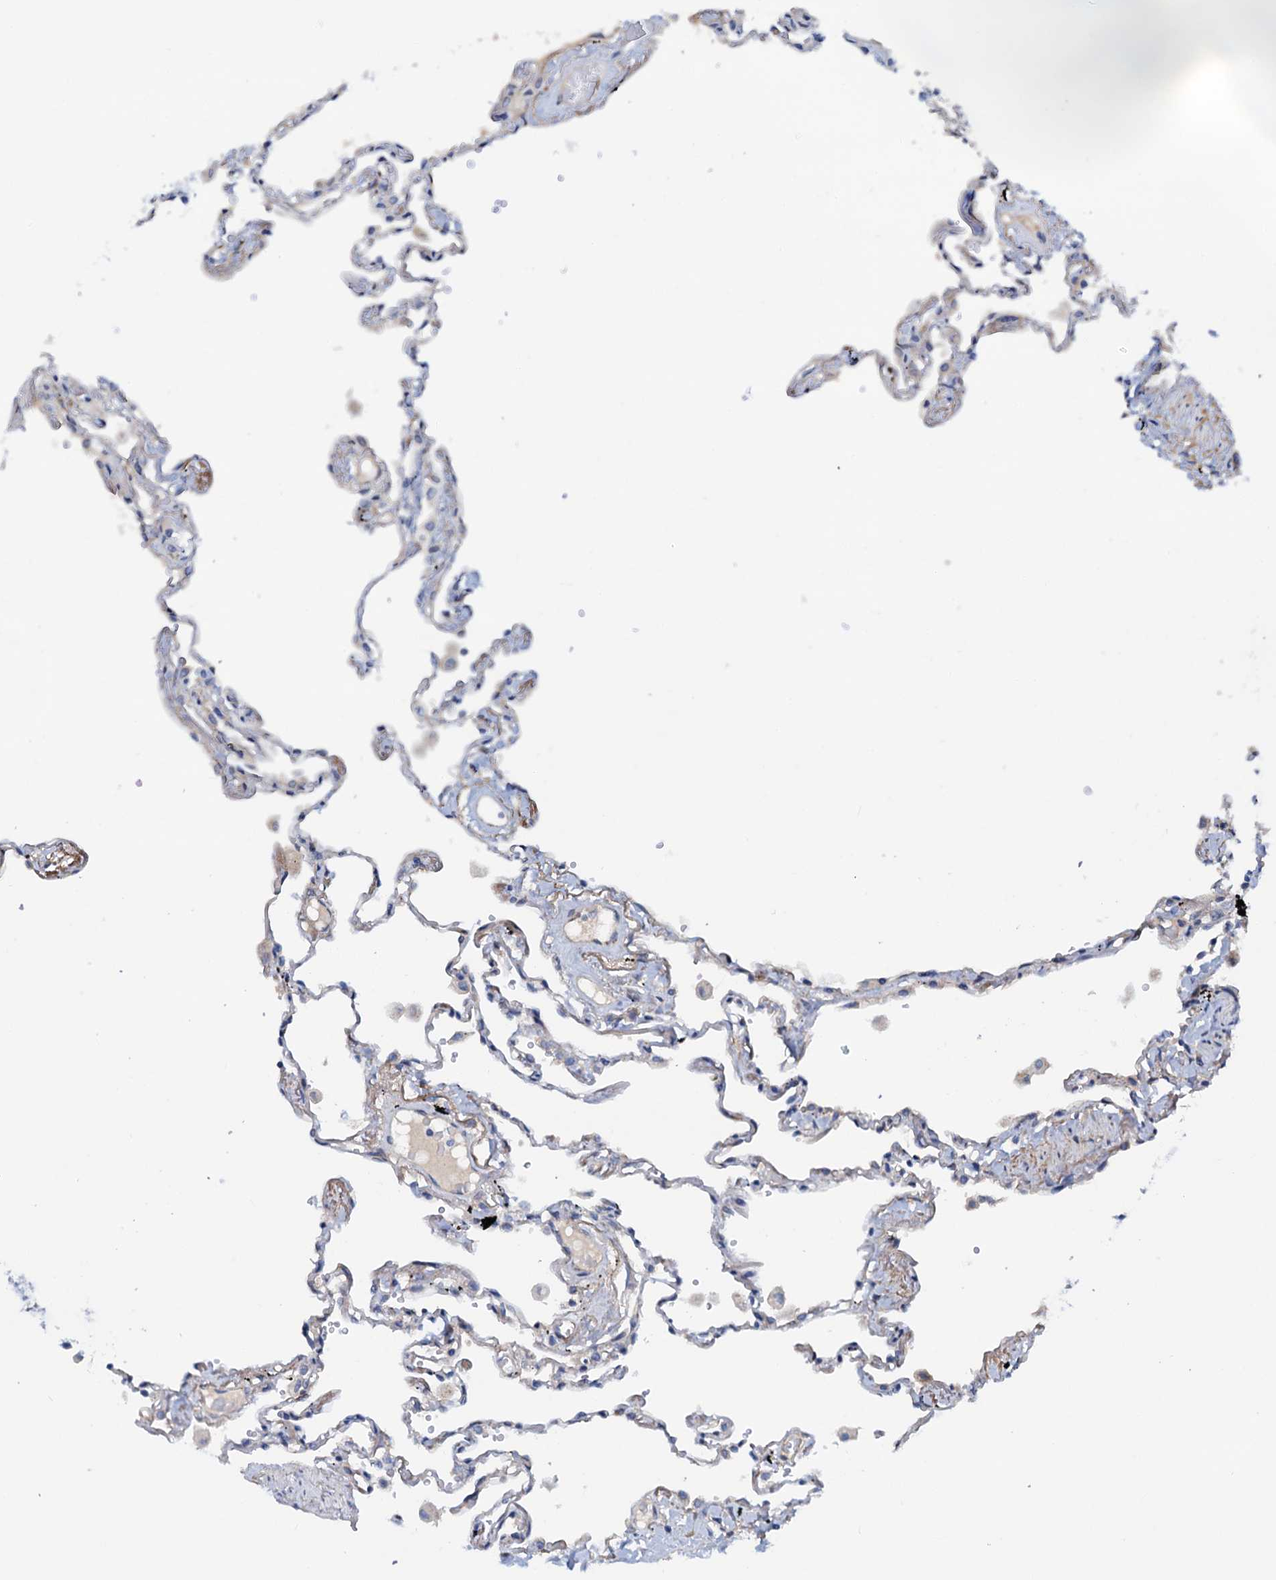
{"staining": {"intensity": "negative", "quantity": "none", "location": "none"}, "tissue": "lung", "cell_type": "Alveolar cells", "image_type": "normal", "snomed": [{"axis": "morphology", "description": "Normal tissue, NOS"}, {"axis": "topography", "description": "Lung"}], "caption": "There is no significant positivity in alveolar cells of lung. (DAB immunohistochemistry, high magnification).", "gene": "RASSF9", "patient": {"sex": "female", "age": 67}}